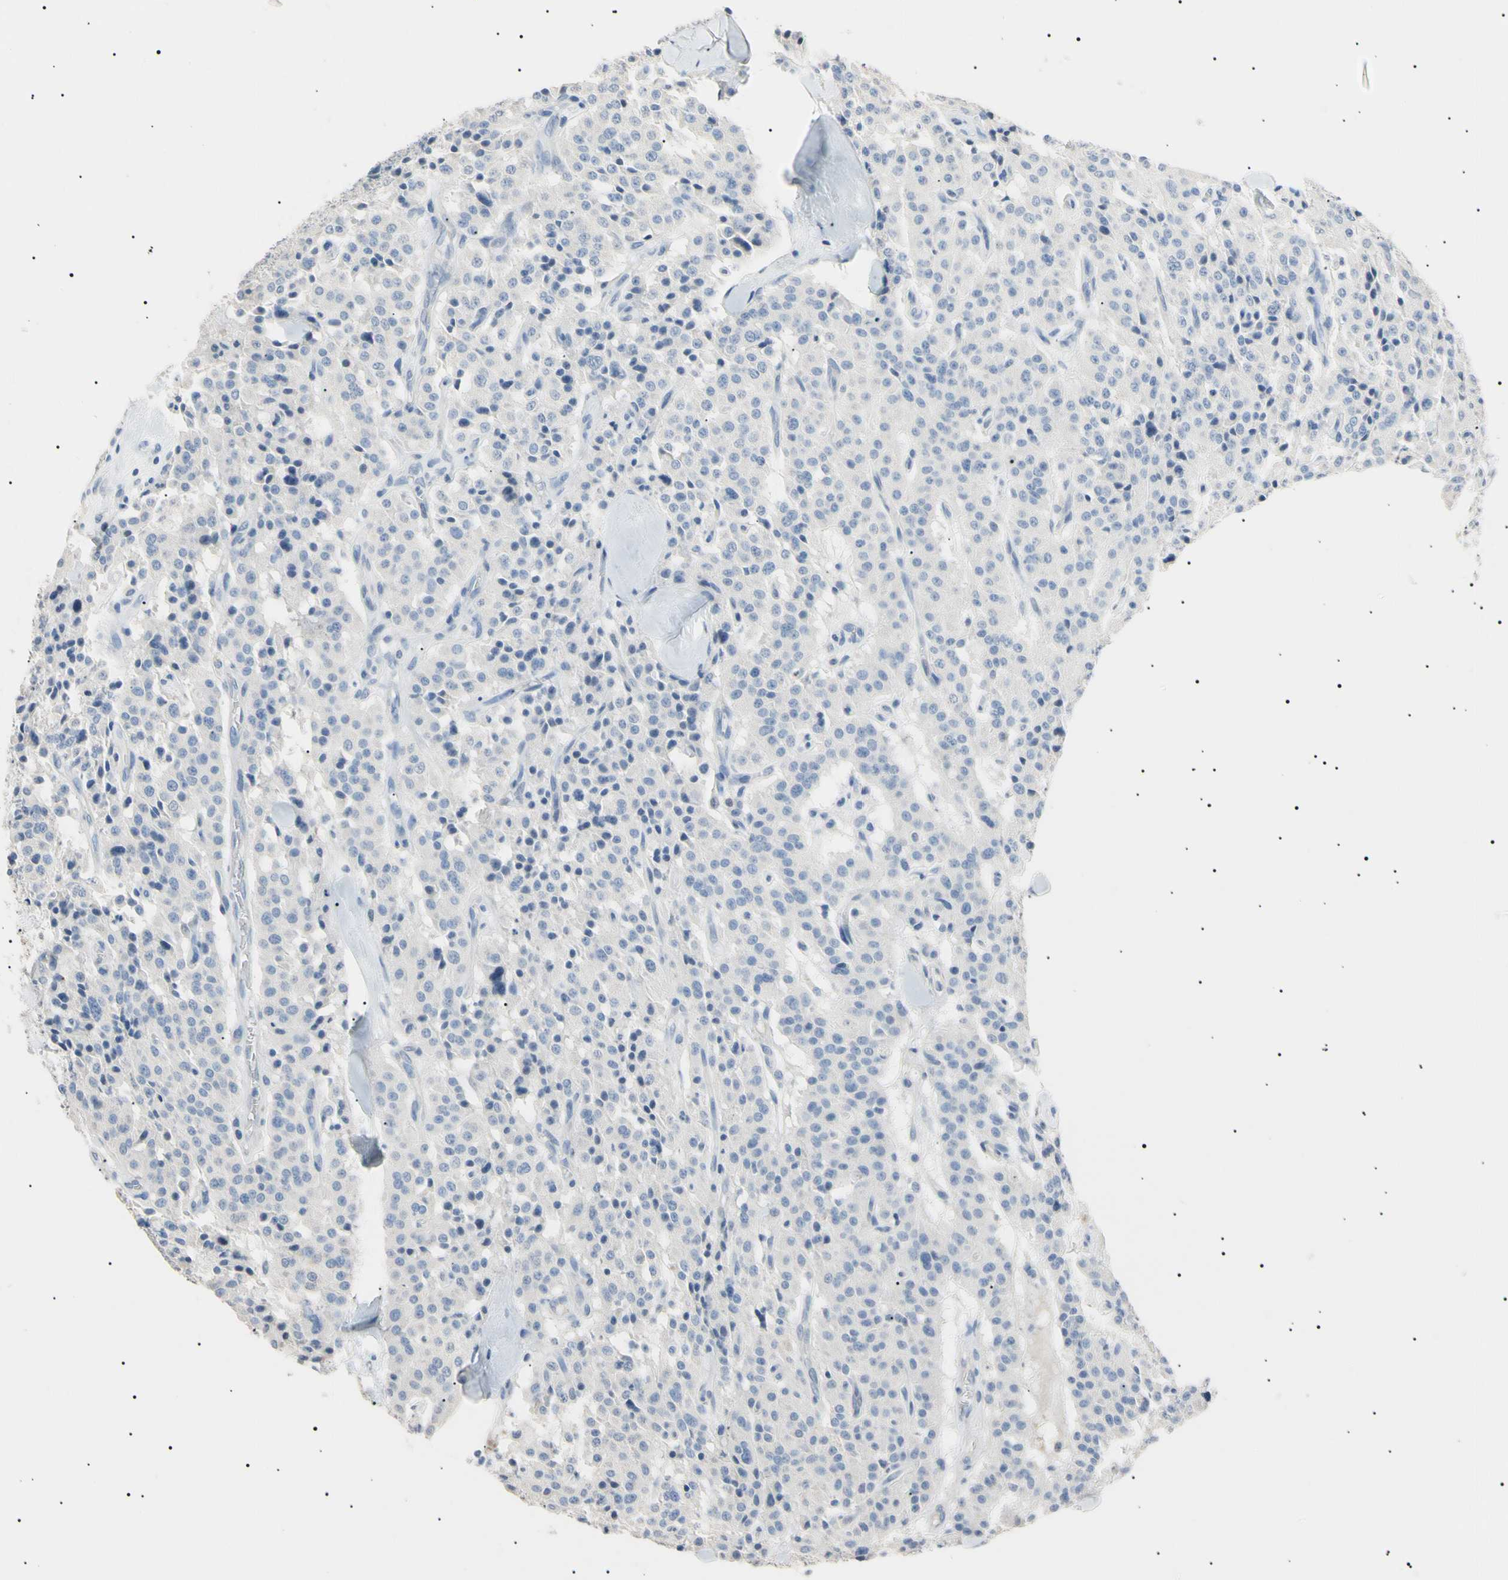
{"staining": {"intensity": "negative", "quantity": "none", "location": "none"}, "tissue": "carcinoid", "cell_type": "Tumor cells", "image_type": "cancer", "snomed": [{"axis": "morphology", "description": "Carcinoid, malignant, NOS"}, {"axis": "topography", "description": "Lung"}], "caption": "DAB immunohistochemical staining of human carcinoid shows no significant expression in tumor cells.", "gene": "CGB3", "patient": {"sex": "male", "age": 30}}